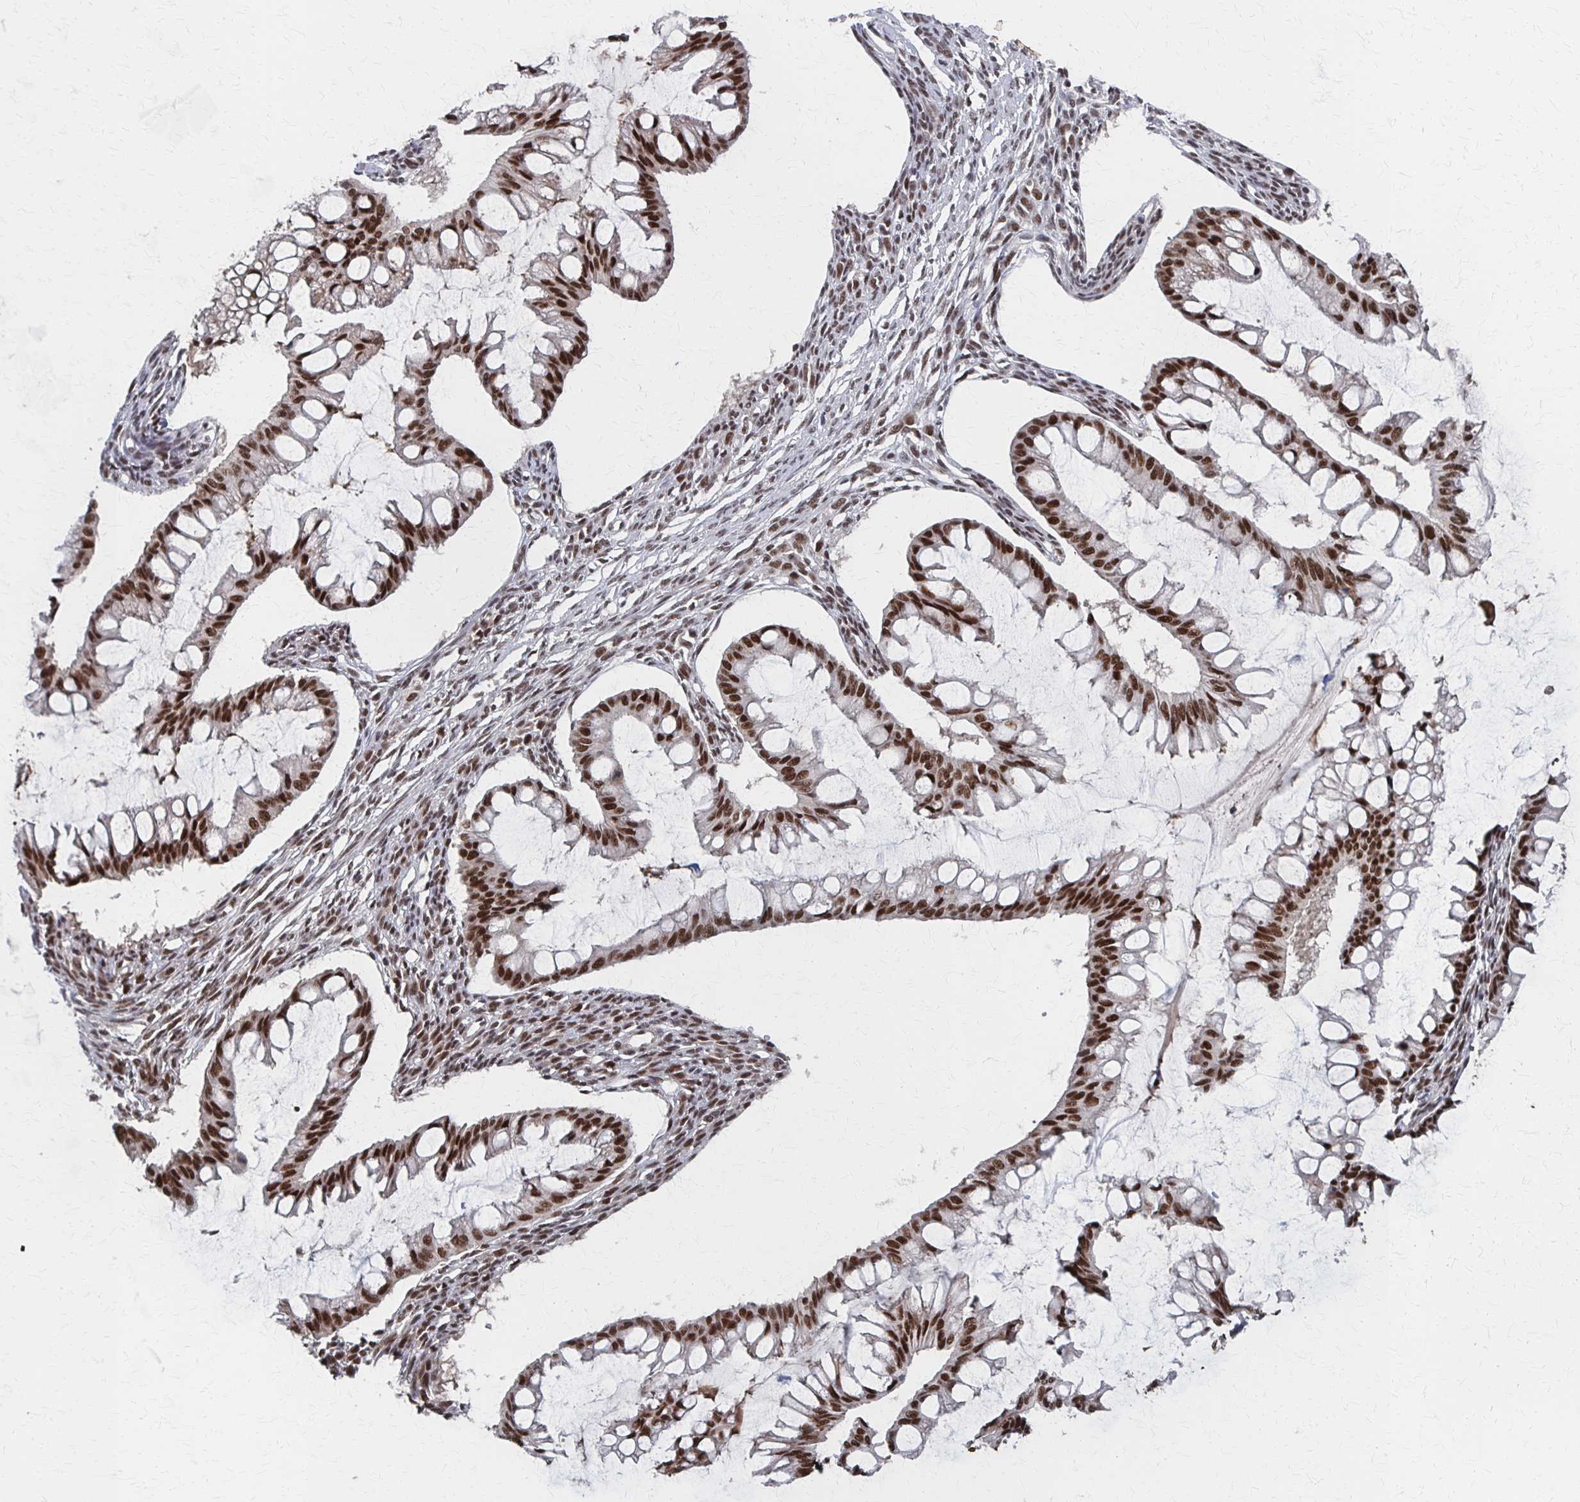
{"staining": {"intensity": "strong", "quantity": ">75%", "location": "nuclear"}, "tissue": "ovarian cancer", "cell_type": "Tumor cells", "image_type": "cancer", "snomed": [{"axis": "morphology", "description": "Cystadenocarcinoma, mucinous, NOS"}, {"axis": "topography", "description": "Ovary"}], "caption": "Protein staining of mucinous cystadenocarcinoma (ovarian) tissue reveals strong nuclear positivity in about >75% of tumor cells.", "gene": "GTF2B", "patient": {"sex": "female", "age": 73}}